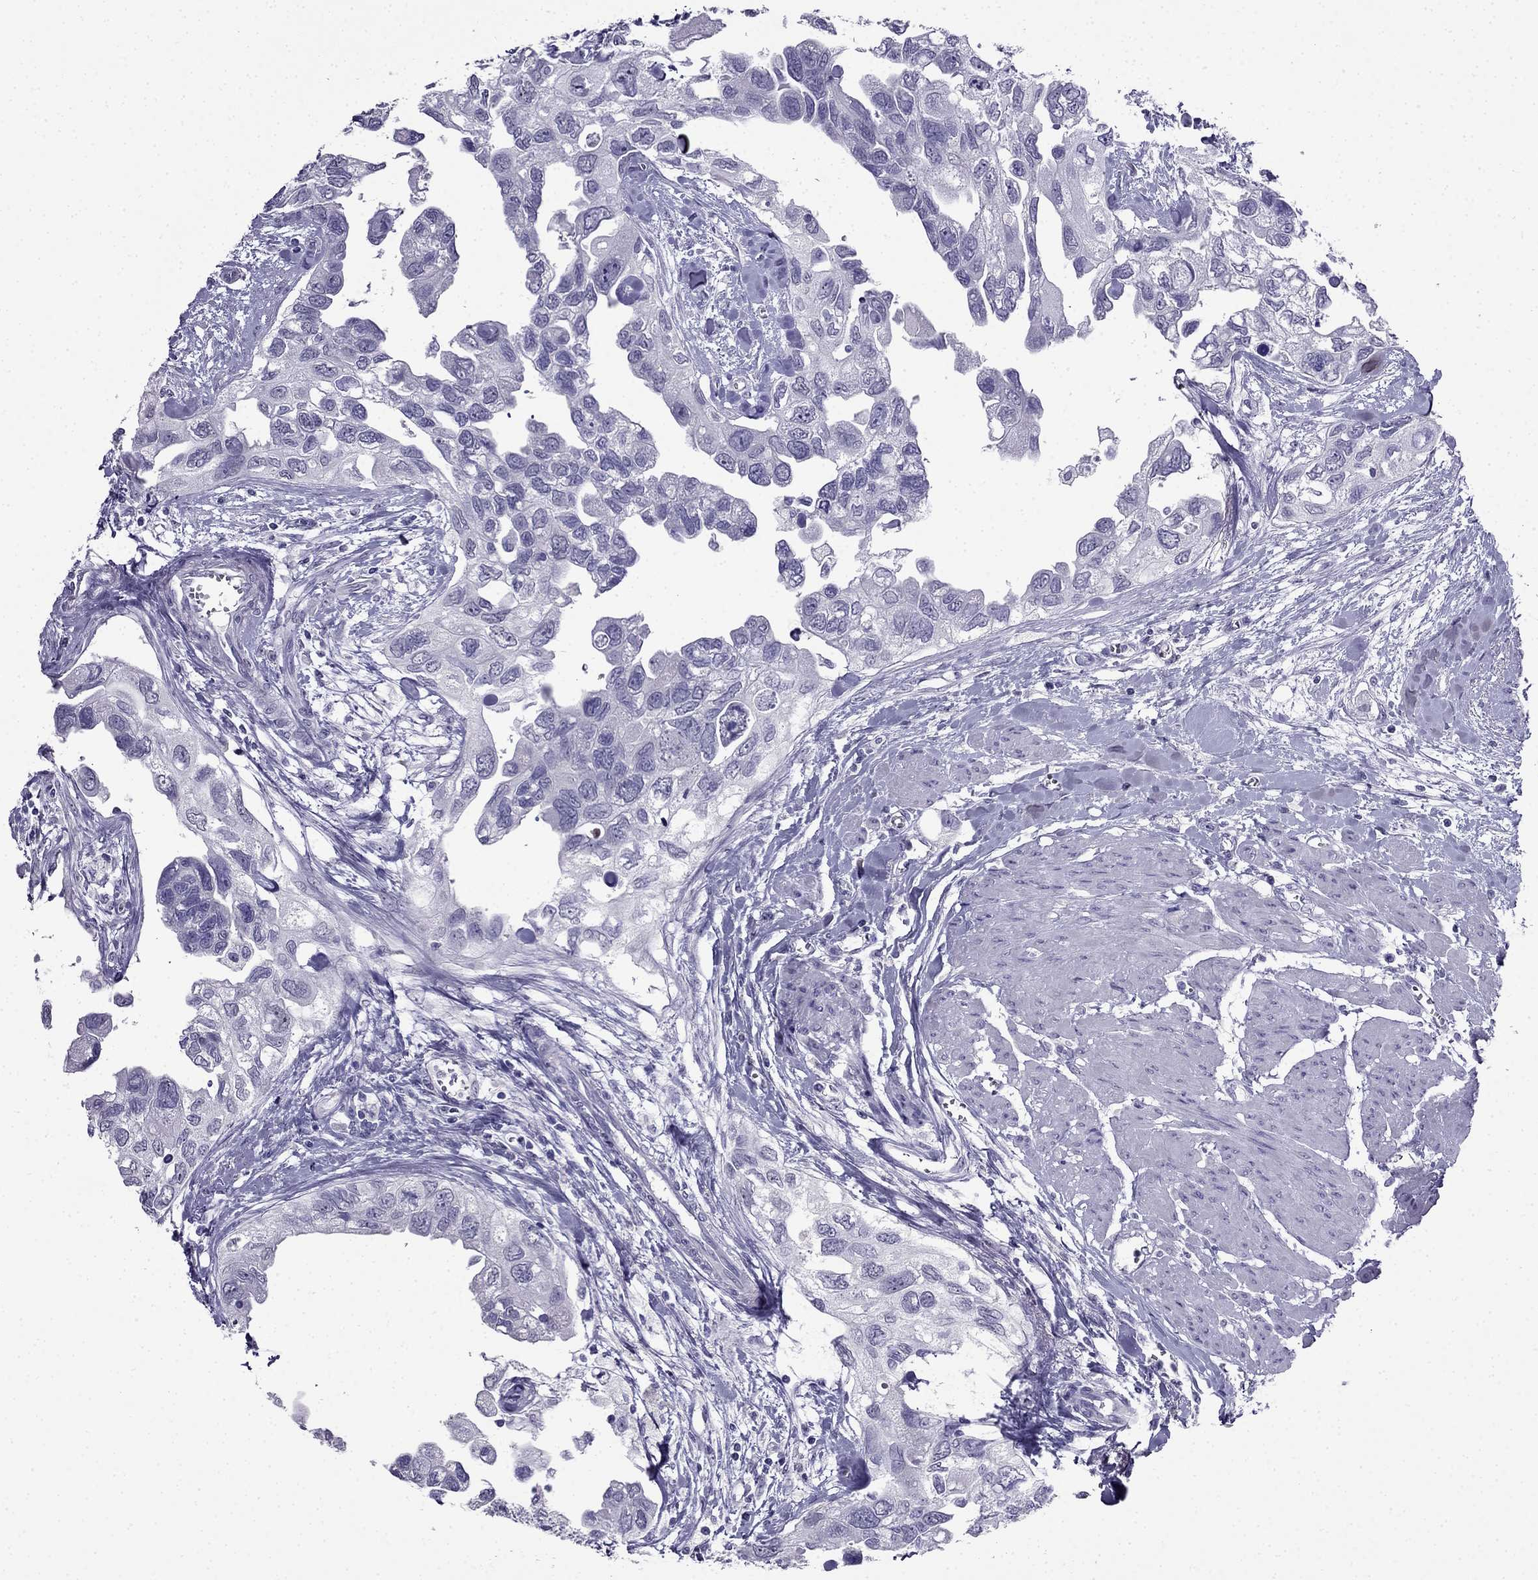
{"staining": {"intensity": "negative", "quantity": "none", "location": "none"}, "tissue": "urothelial cancer", "cell_type": "Tumor cells", "image_type": "cancer", "snomed": [{"axis": "morphology", "description": "Urothelial carcinoma, High grade"}, {"axis": "topography", "description": "Urinary bladder"}], "caption": "Tumor cells are negative for protein expression in human urothelial carcinoma (high-grade).", "gene": "CDHR4", "patient": {"sex": "male", "age": 59}}